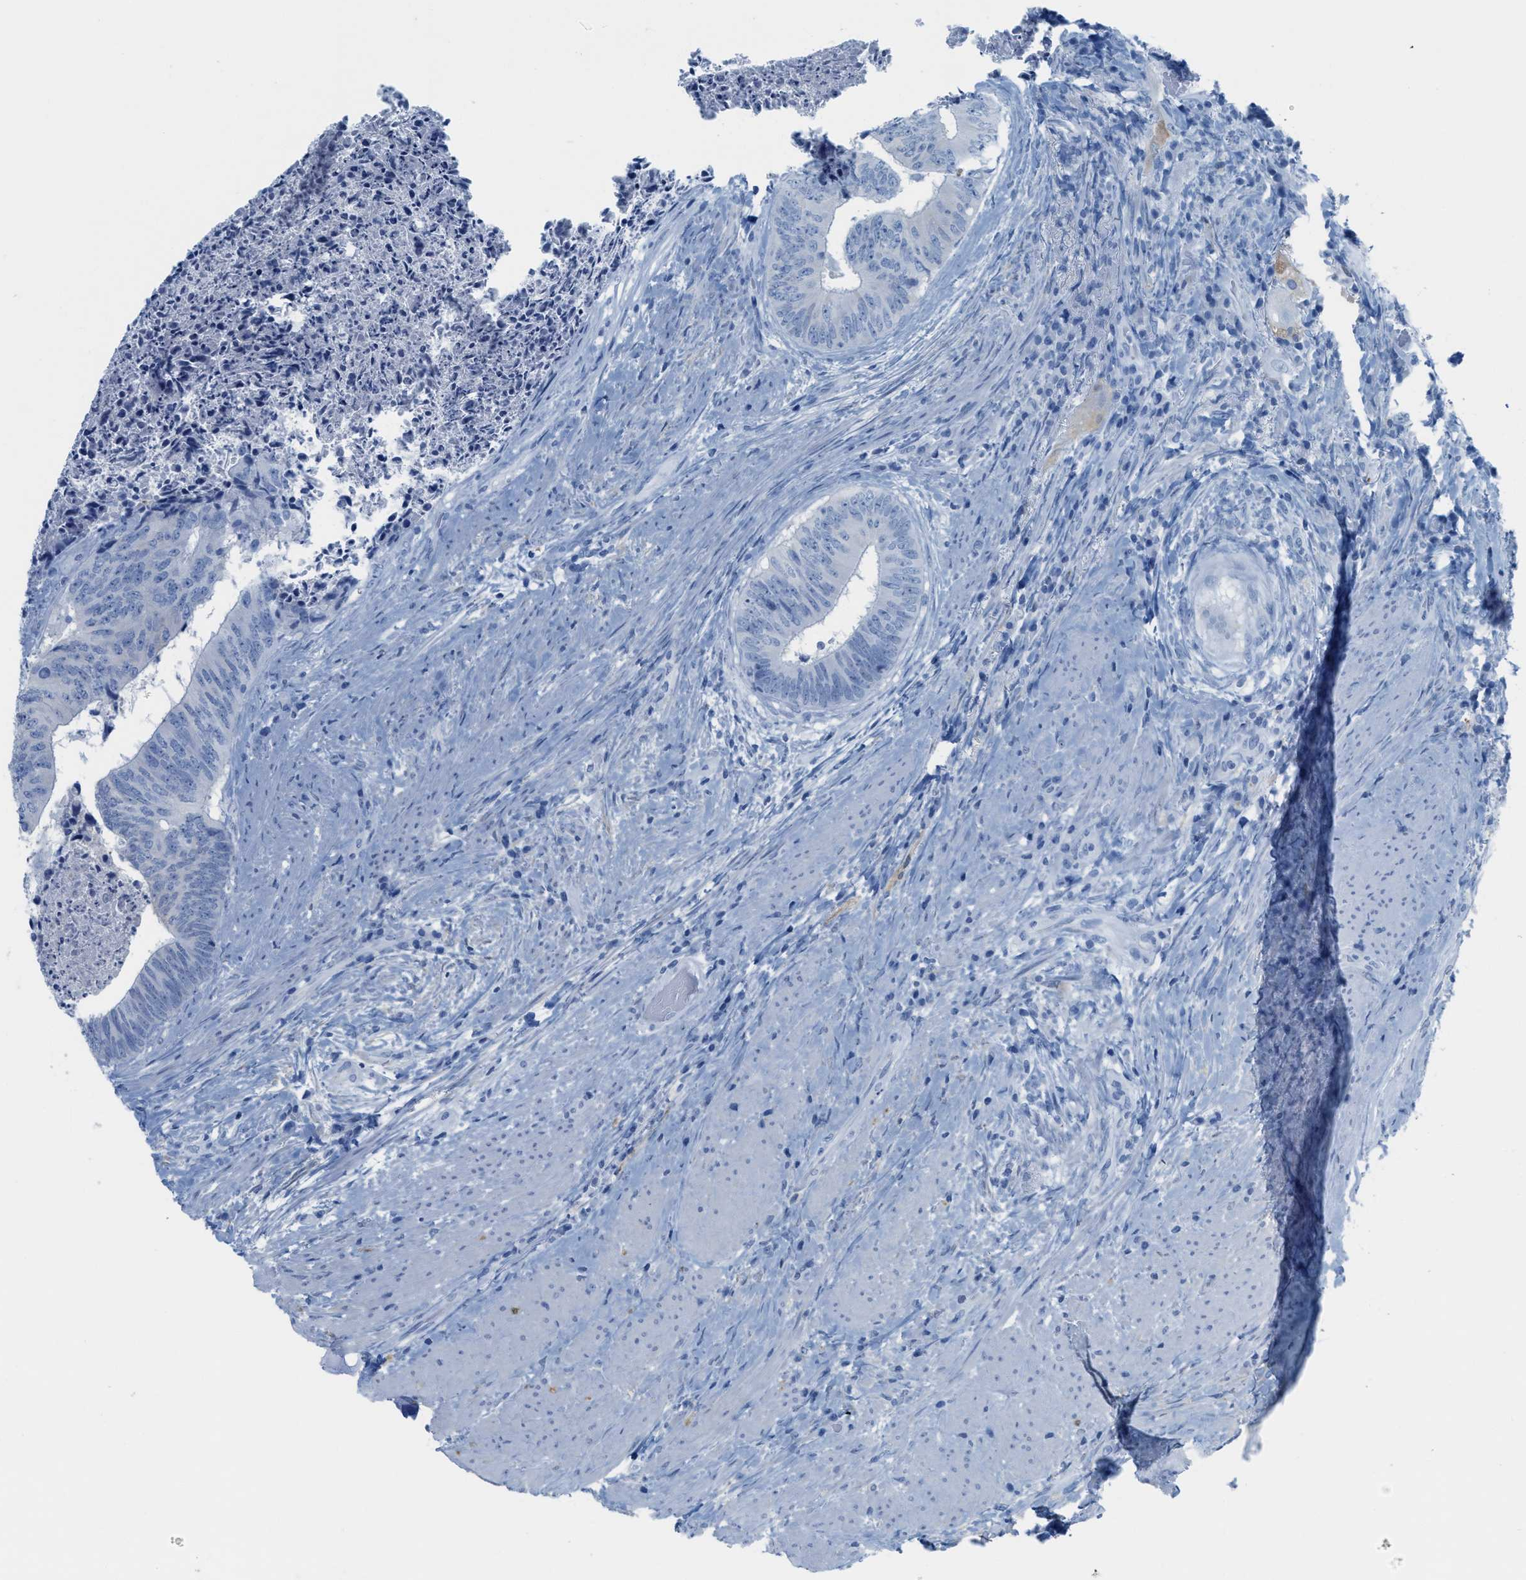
{"staining": {"intensity": "negative", "quantity": "none", "location": "none"}, "tissue": "colorectal cancer", "cell_type": "Tumor cells", "image_type": "cancer", "snomed": [{"axis": "morphology", "description": "Adenocarcinoma, NOS"}, {"axis": "topography", "description": "Rectum"}], "caption": "There is no significant staining in tumor cells of adenocarcinoma (colorectal). The staining was performed using DAB to visualize the protein expression in brown, while the nuclei were stained in blue with hematoxylin (Magnification: 20x).", "gene": "ASGR1", "patient": {"sex": "male", "age": 72}}